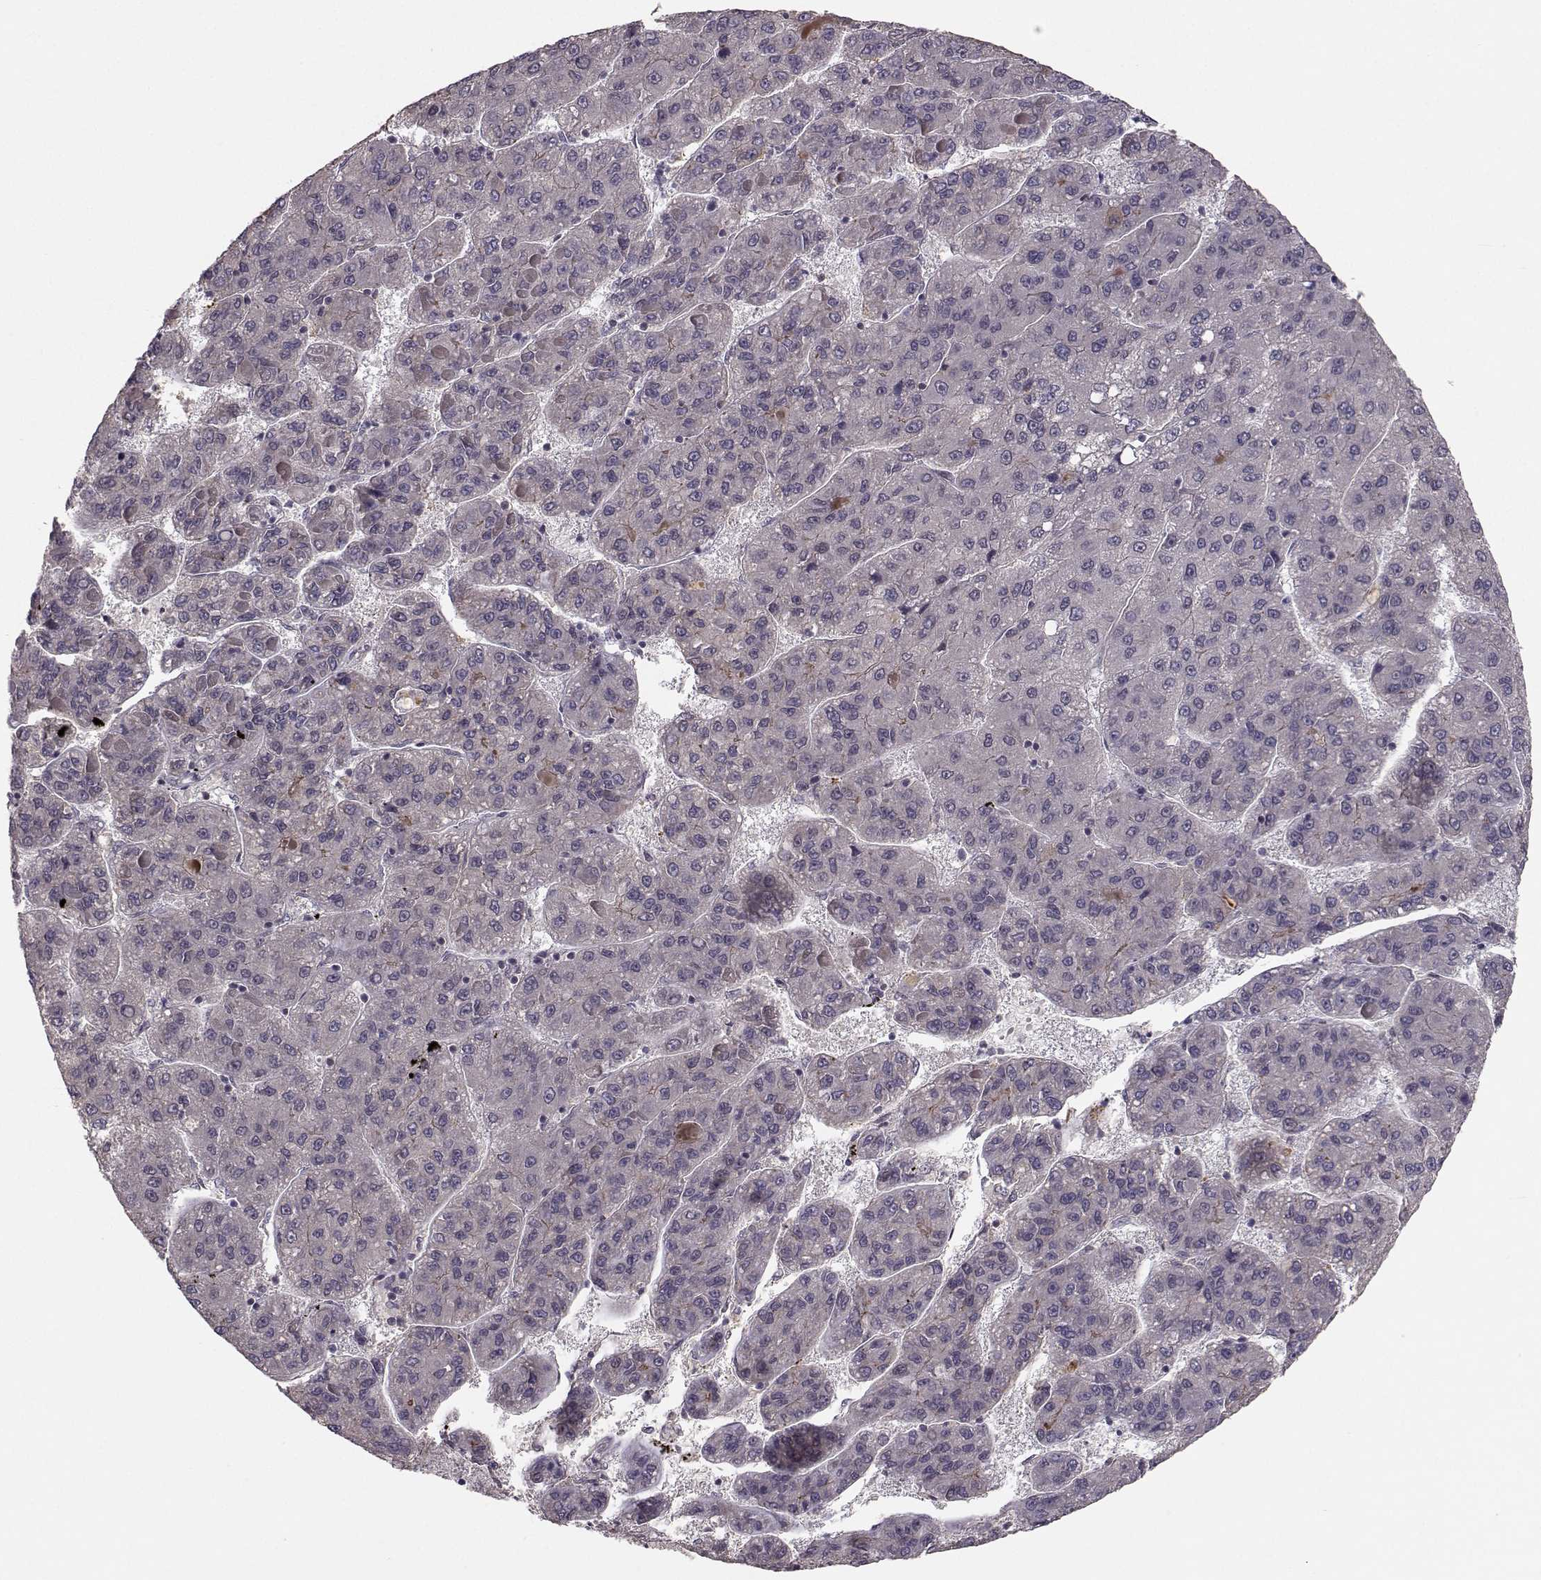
{"staining": {"intensity": "weak", "quantity": "<25%", "location": "cytoplasmic/membranous"}, "tissue": "liver cancer", "cell_type": "Tumor cells", "image_type": "cancer", "snomed": [{"axis": "morphology", "description": "Carcinoma, Hepatocellular, NOS"}, {"axis": "topography", "description": "Liver"}], "caption": "The histopathology image displays no staining of tumor cells in liver hepatocellular carcinoma.", "gene": "PLEKHG3", "patient": {"sex": "female", "age": 82}}